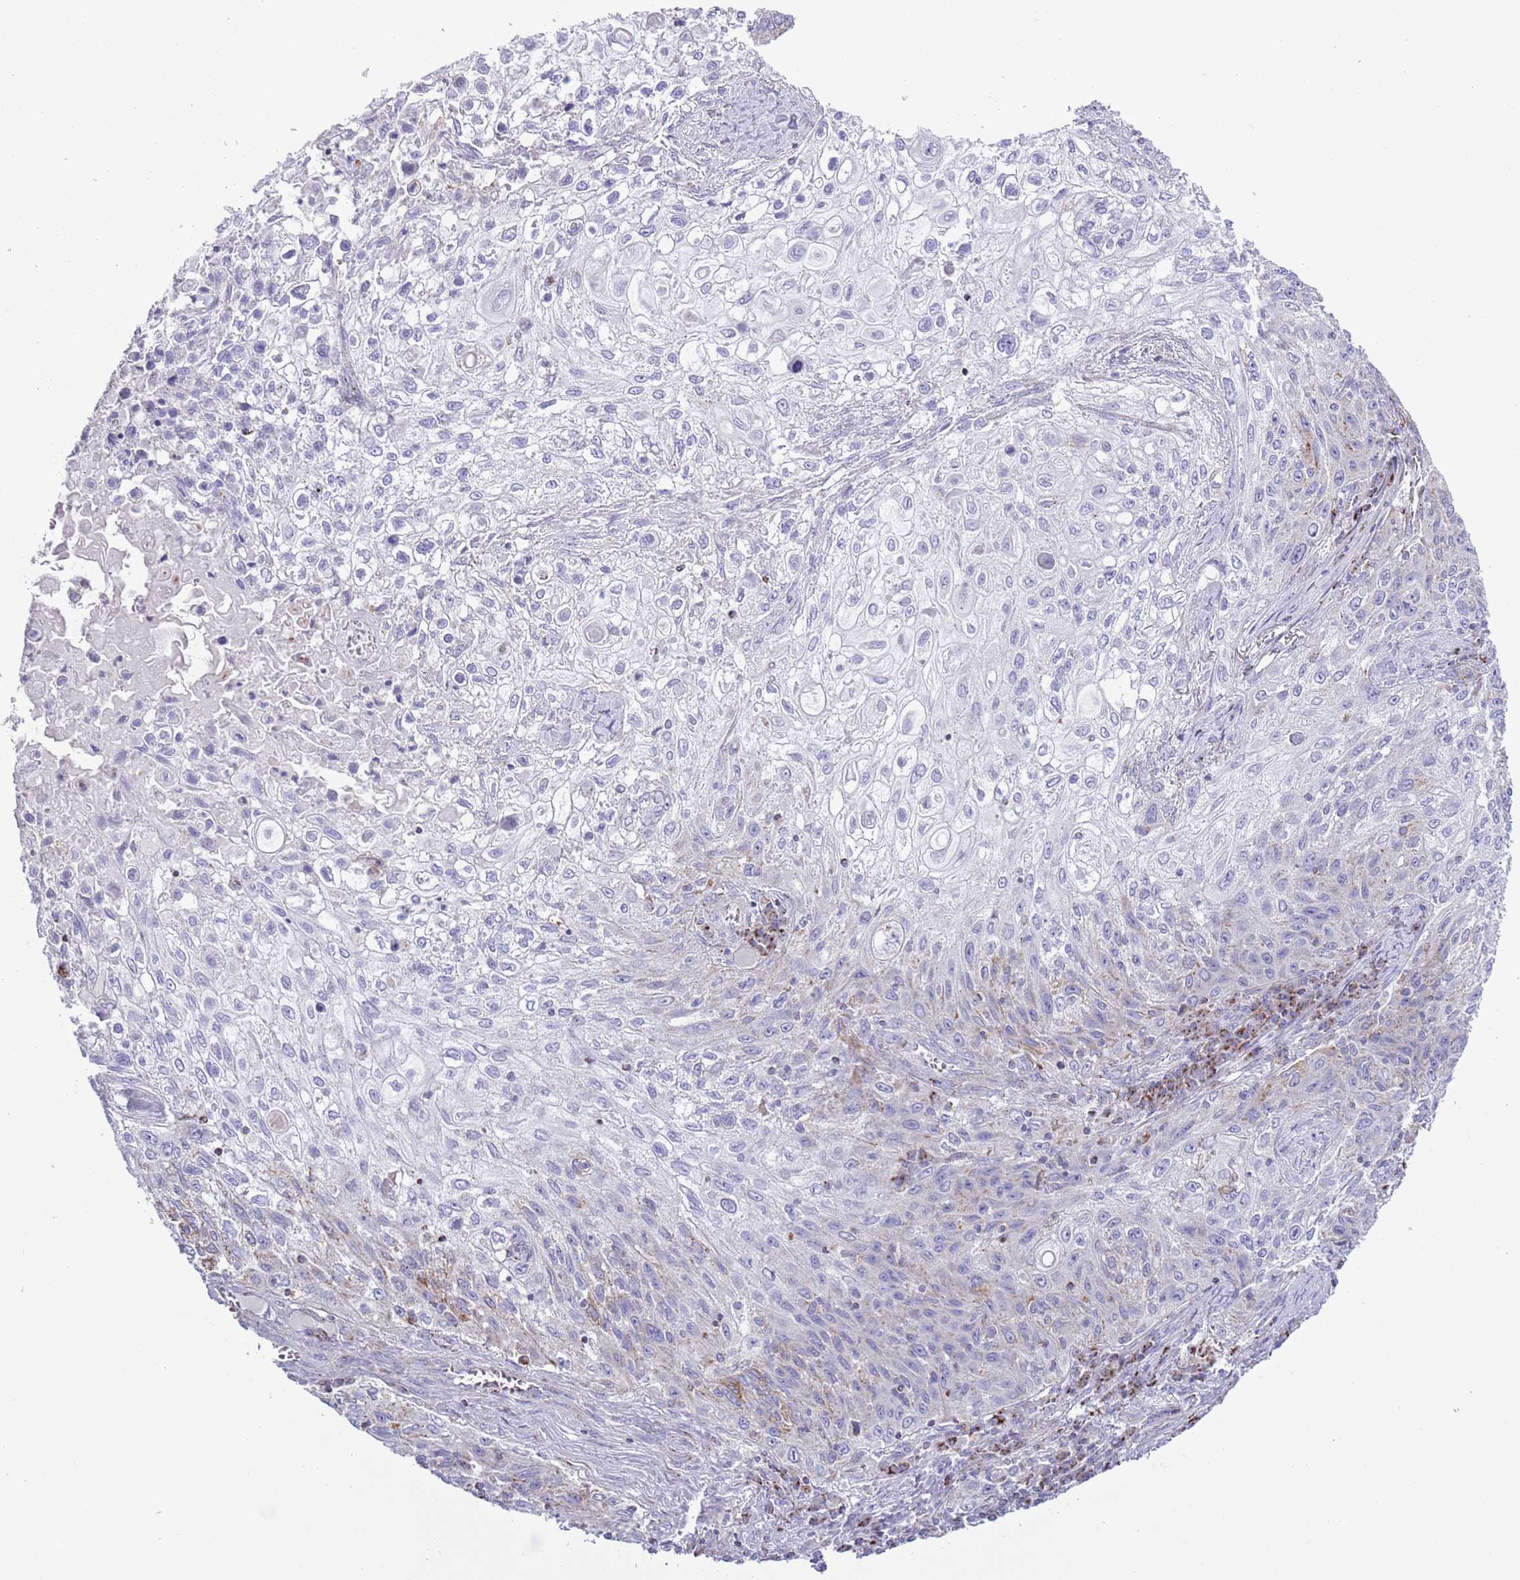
{"staining": {"intensity": "weak", "quantity": "<25%", "location": "cytoplasmic/membranous"}, "tissue": "lung cancer", "cell_type": "Tumor cells", "image_type": "cancer", "snomed": [{"axis": "morphology", "description": "Squamous cell carcinoma, NOS"}, {"axis": "topography", "description": "Lung"}], "caption": "This is a histopathology image of IHC staining of lung squamous cell carcinoma, which shows no positivity in tumor cells. (DAB (3,3'-diaminobenzidine) immunohistochemistry, high magnification).", "gene": "ATP6V1B1", "patient": {"sex": "female", "age": 69}}